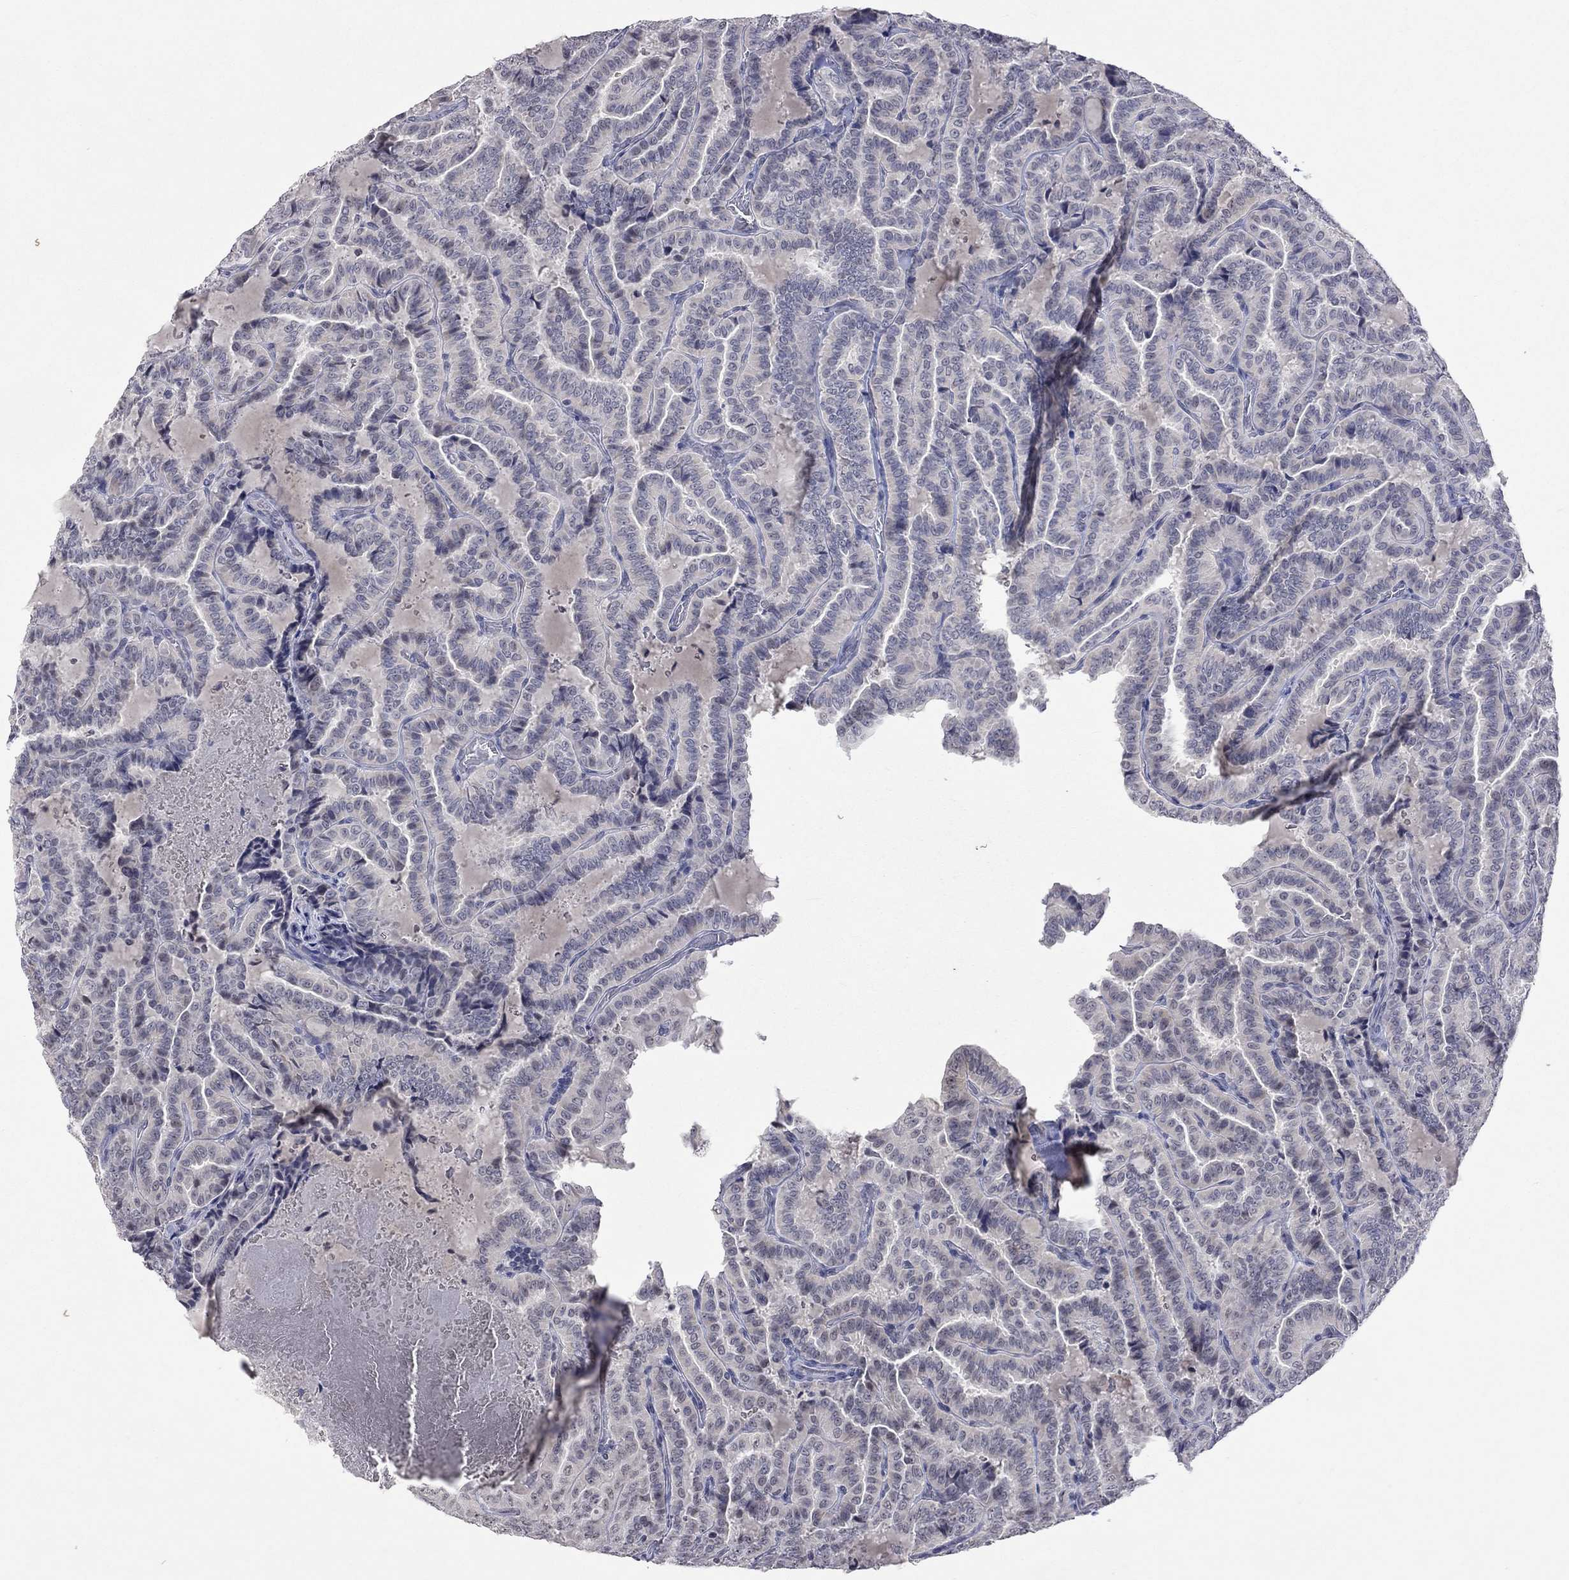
{"staining": {"intensity": "negative", "quantity": "none", "location": "none"}, "tissue": "thyroid cancer", "cell_type": "Tumor cells", "image_type": "cancer", "snomed": [{"axis": "morphology", "description": "Papillary adenocarcinoma, NOS"}, {"axis": "topography", "description": "Thyroid gland"}], "caption": "This is a micrograph of IHC staining of thyroid papillary adenocarcinoma, which shows no expression in tumor cells. Nuclei are stained in blue.", "gene": "TMEM143", "patient": {"sex": "female", "age": 39}}